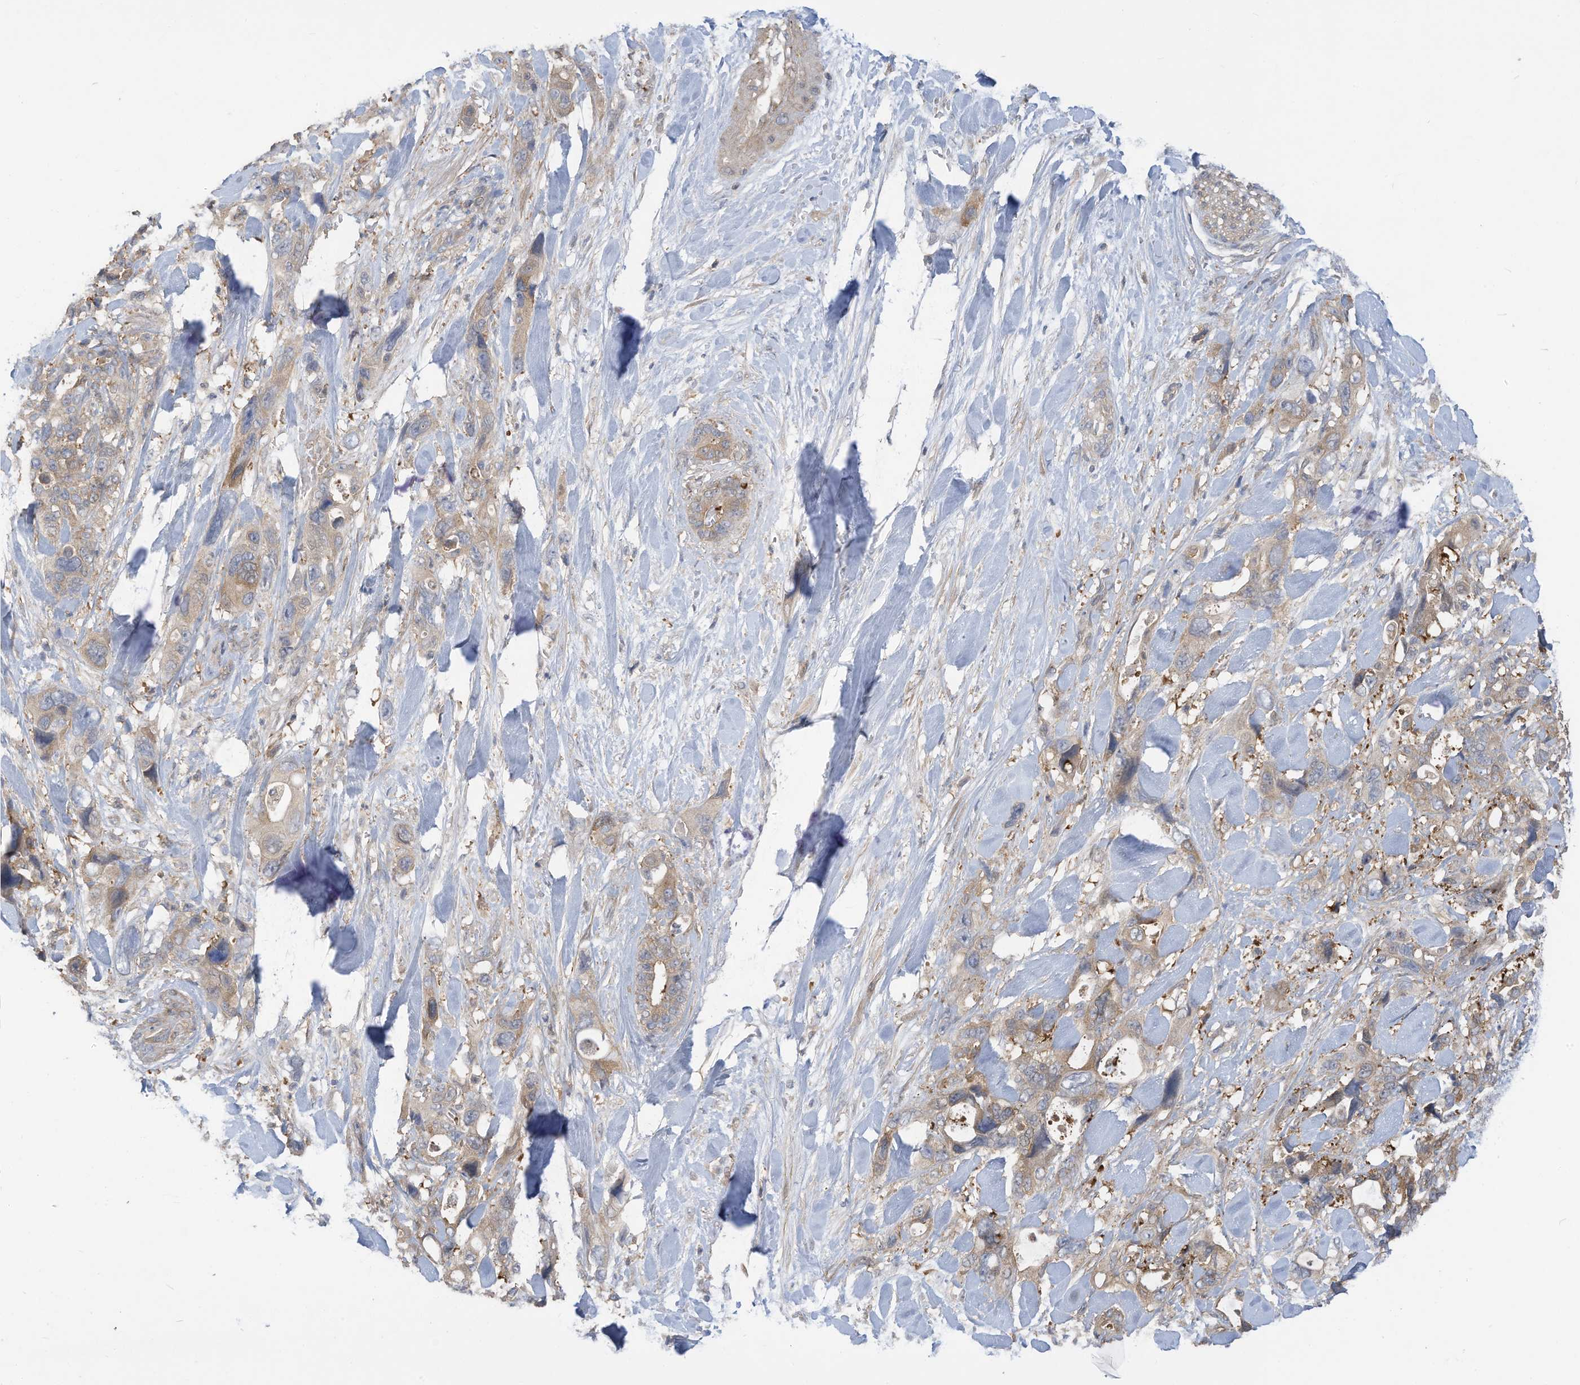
{"staining": {"intensity": "weak", "quantity": ">75%", "location": "cytoplasmic/membranous"}, "tissue": "pancreatic cancer", "cell_type": "Tumor cells", "image_type": "cancer", "snomed": [{"axis": "morphology", "description": "Adenocarcinoma, NOS"}, {"axis": "topography", "description": "Pancreas"}], "caption": "Protein staining of adenocarcinoma (pancreatic) tissue displays weak cytoplasmic/membranous staining in about >75% of tumor cells. (DAB (3,3'-diaminobenzidine) IHC with brightfield microscopy, high magnification).", "gene": "ADI1", "patient": {"sex": "male", "age": 46}}